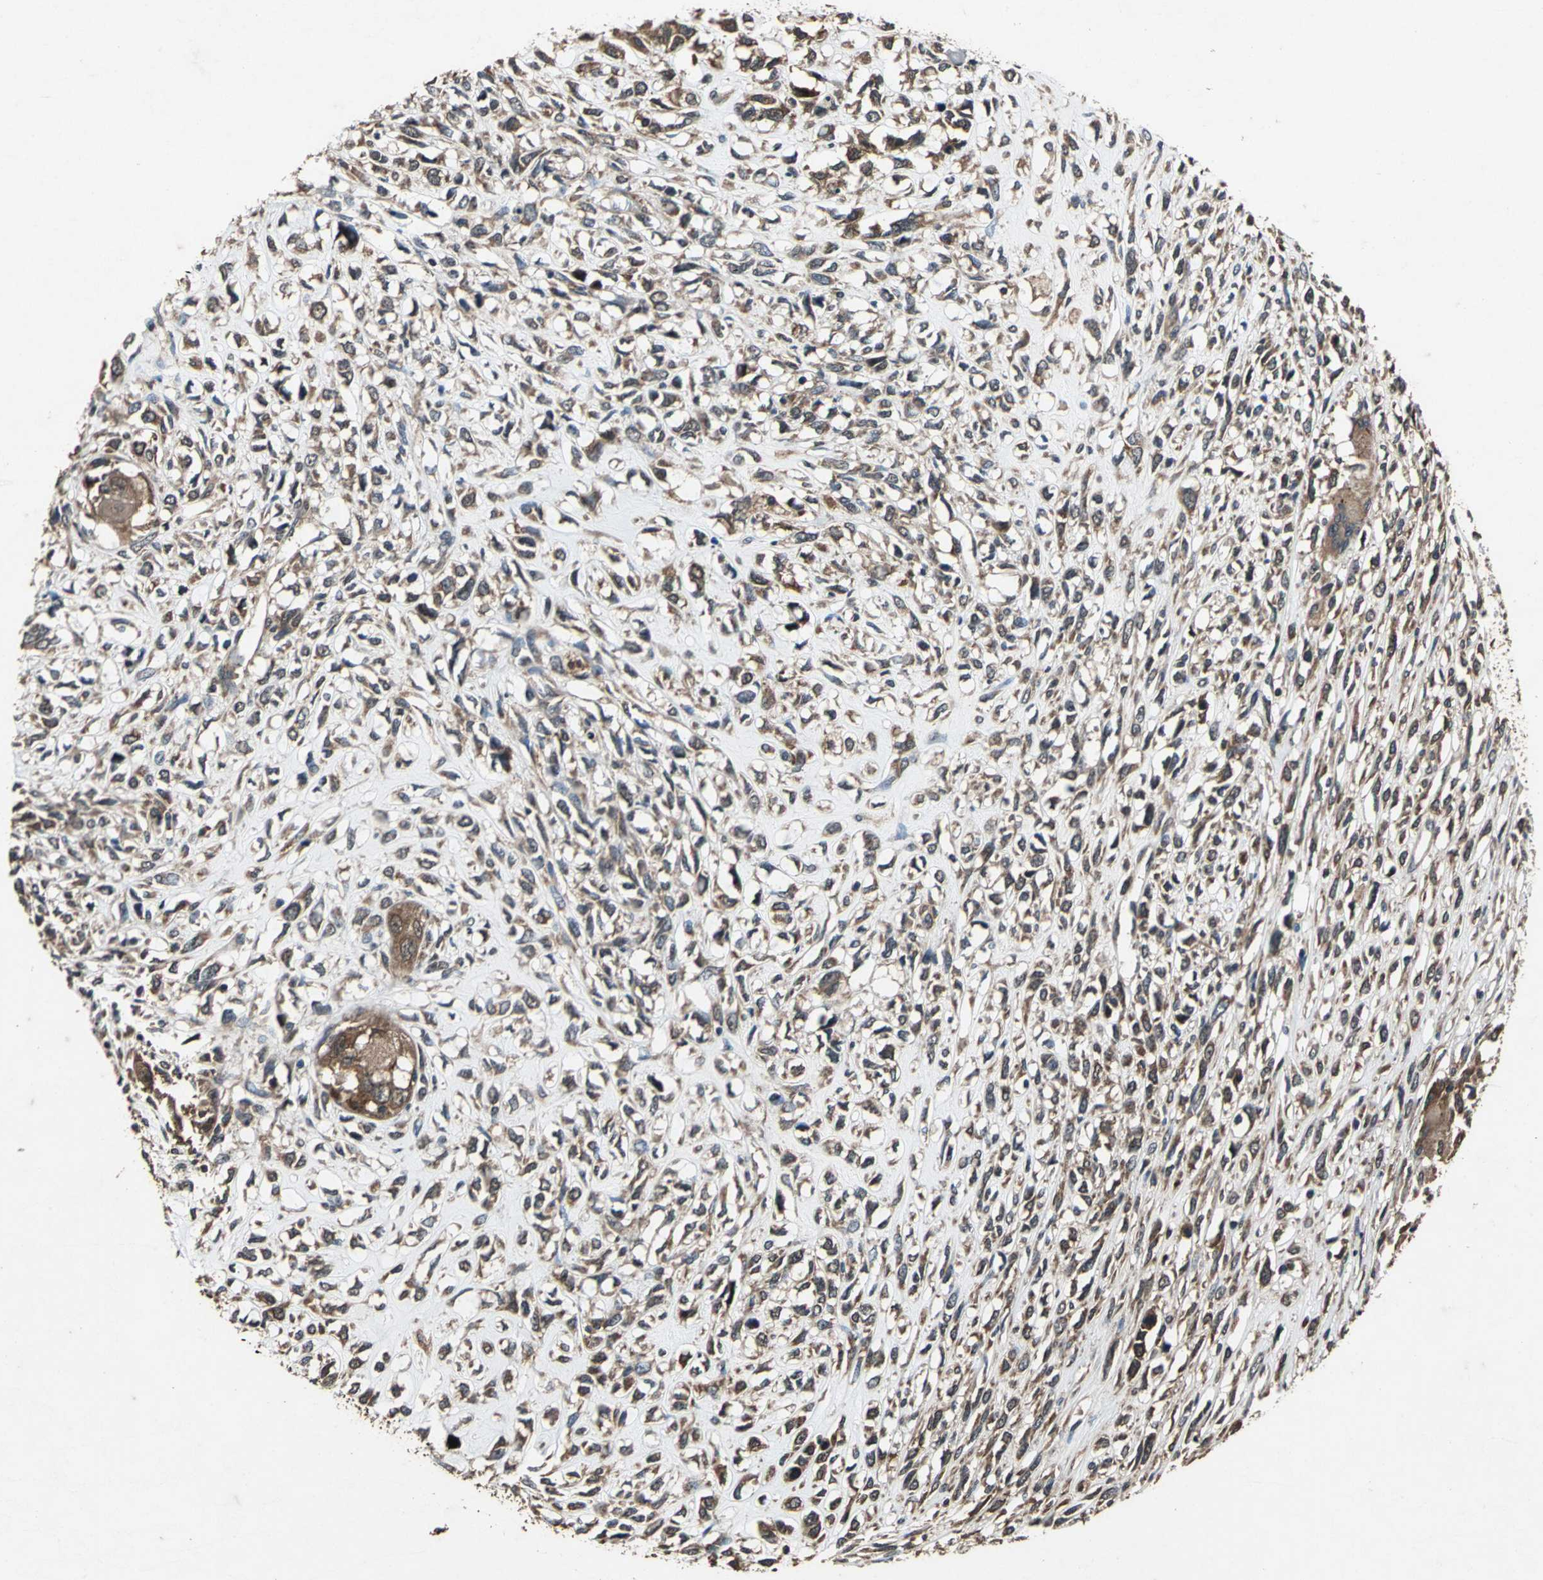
{"staining": {"intensity": "strong", "quantity": ">75%", "location": "cytoplasmic/membranous"}, "tissue": "head and neck cancer", "cell_type": "Tumor cells", "image_type": "cancer", "snomed": [{"axis": "morphology", "description": "Necrosis, NOS"}, {"axis": "morphology", "description": "Neoplasm, malignant, NOS"}, {"axis": "topography", "description": "Salivary gland"}, {"axis": "topography", "description": "Head-Neck"}], "caption": "The micrograph displays staining of head and neck cancer, revealing strong cytoplasmic/membranous protein expression (brown color) within tumor cells.", "gene": "ZNF608", "patient": {"sex": "male", "age": 43}}